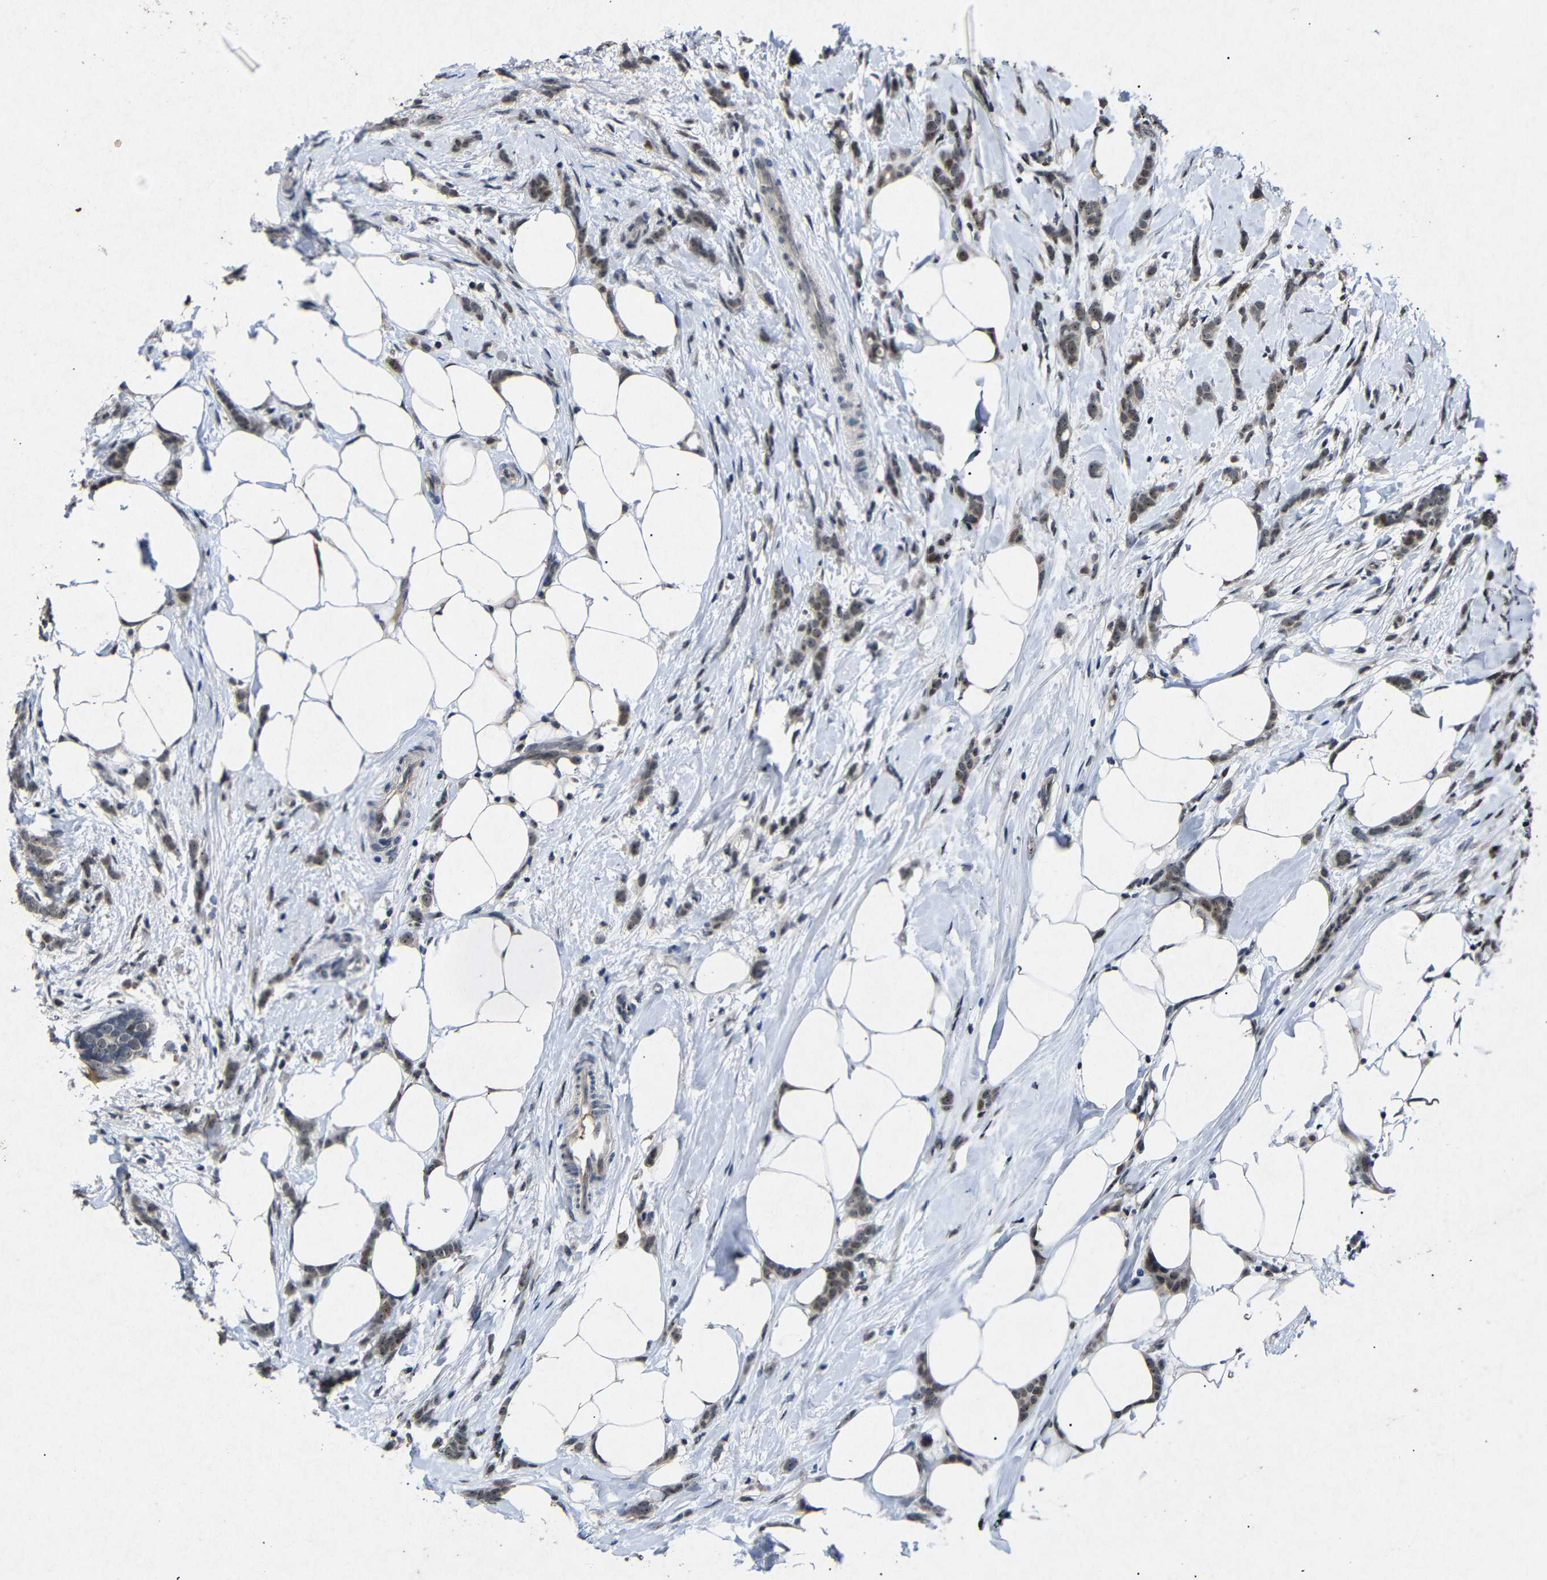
{"staining": {"intensity": "moderate", "quantity": ">75%", "location": "nuclear"}, "tissue": "breast cancer", "cell_type": "Tumor cells", "image_type": "cancer", "snomed": [{"axis": "morphology", "description": "Lobular carcinoma, in situ"}, {"axis": "morphology", "description": "Lobular carcinoma"}, {"axis": "topography", "description": "Breast"}], "caption": "High-magnification brightfield microscopy of lobular carcinoma (breast) stained with DAB (brown) and counterstained with hematoxylin (blue). tumor cells exhibit moderate nuclear staining is identified in about>75% of cells.", "gene": "PARN", "patient": {"sex": "female", "age": 41}}